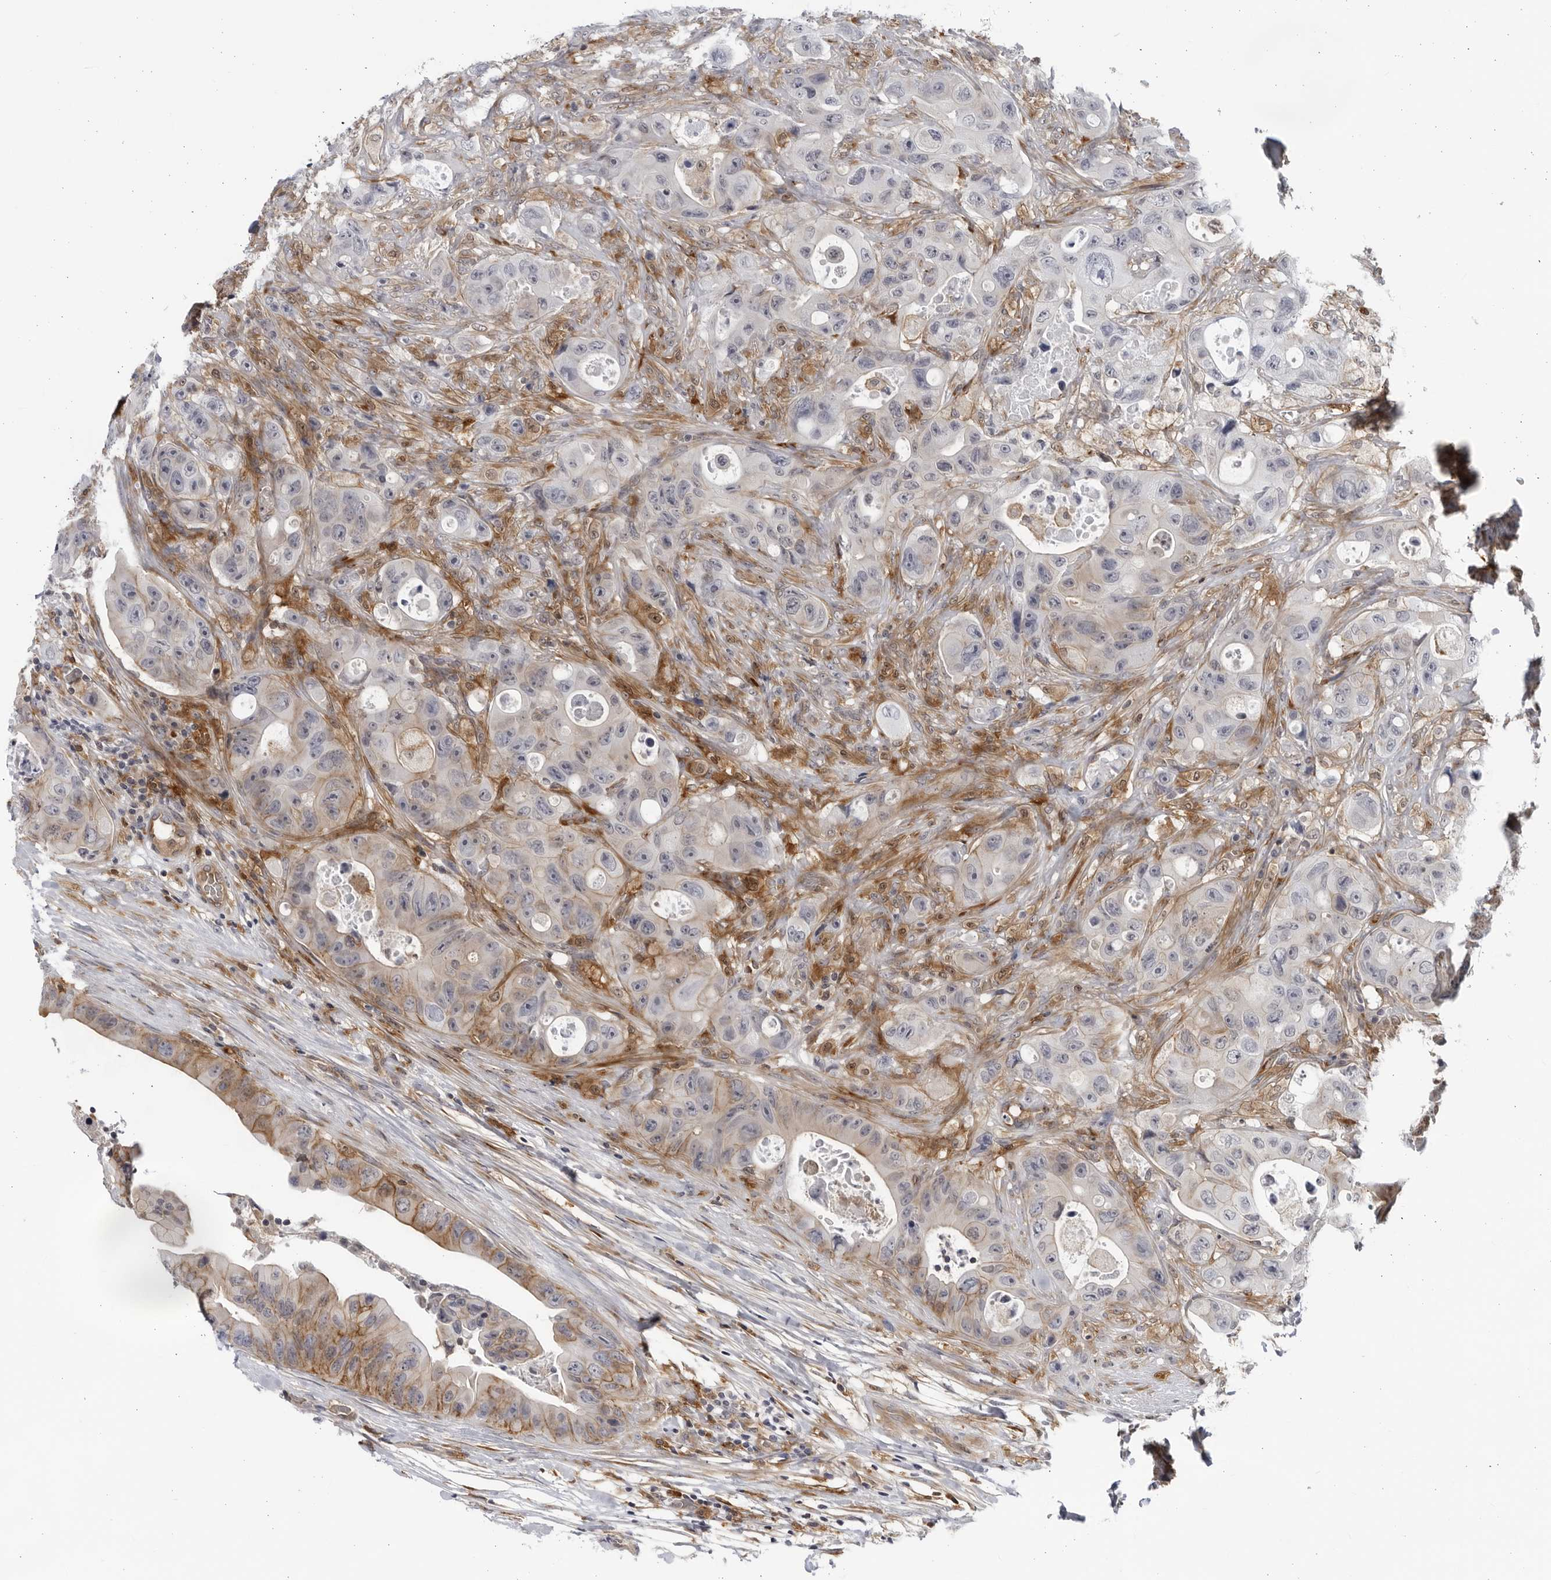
{"staining": {"intensity": "weak", "quantity": "<25%", "location": "cytoplasmic/membranous"}, "tissue": "colorectal cancer", "cell_type": "Tumor cells", "image_type": "cancer", "snomed": [{"axis": "morphology", "description": "Adenocarcinoma, NOS"}, {"axis": "topography", "description": "Colon"}], "caption": "Colorectal adenocarcinoma stained for a protein using IHC shows no expression tumor cells.", "gene": "BMP2K", "patient": {"sex": "female", "age": 46}}